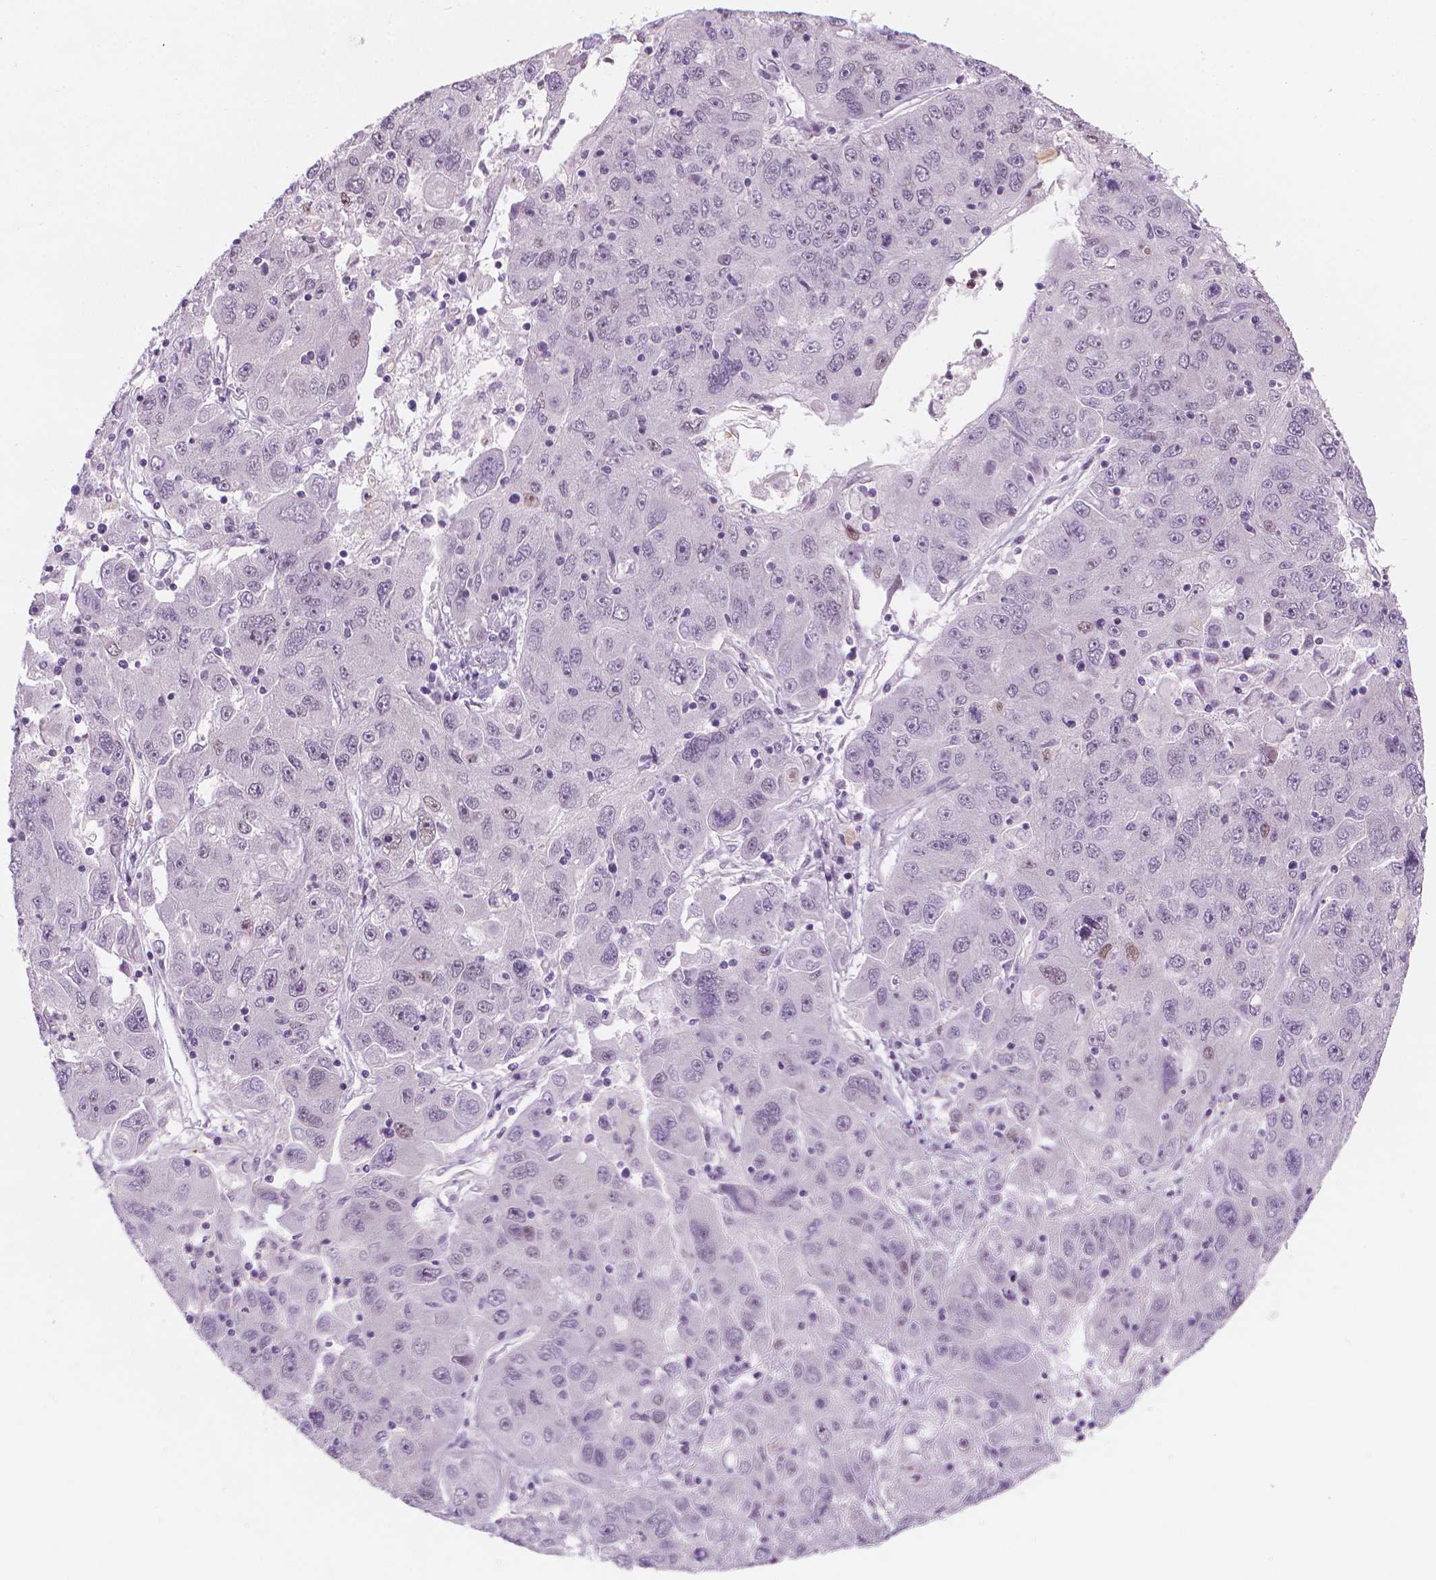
{"staining": {"intensity": "negative", "quantity": "none", "location": "none"}, "tissue": "stomach cancer", "cell_type": "Tumor cells", "image_type": "cancer", "snomed": [{"axis": "morphology", "description": "Adenocarcinoma, NOS"}, {"axis": "topography", "description": "Stomach"}], "caption": "There is no significant staining in tumor cells of adenocarcinoma (stomach).", "gene": "CDKN1C", "patient": {"sex": "male", "age": 56}}